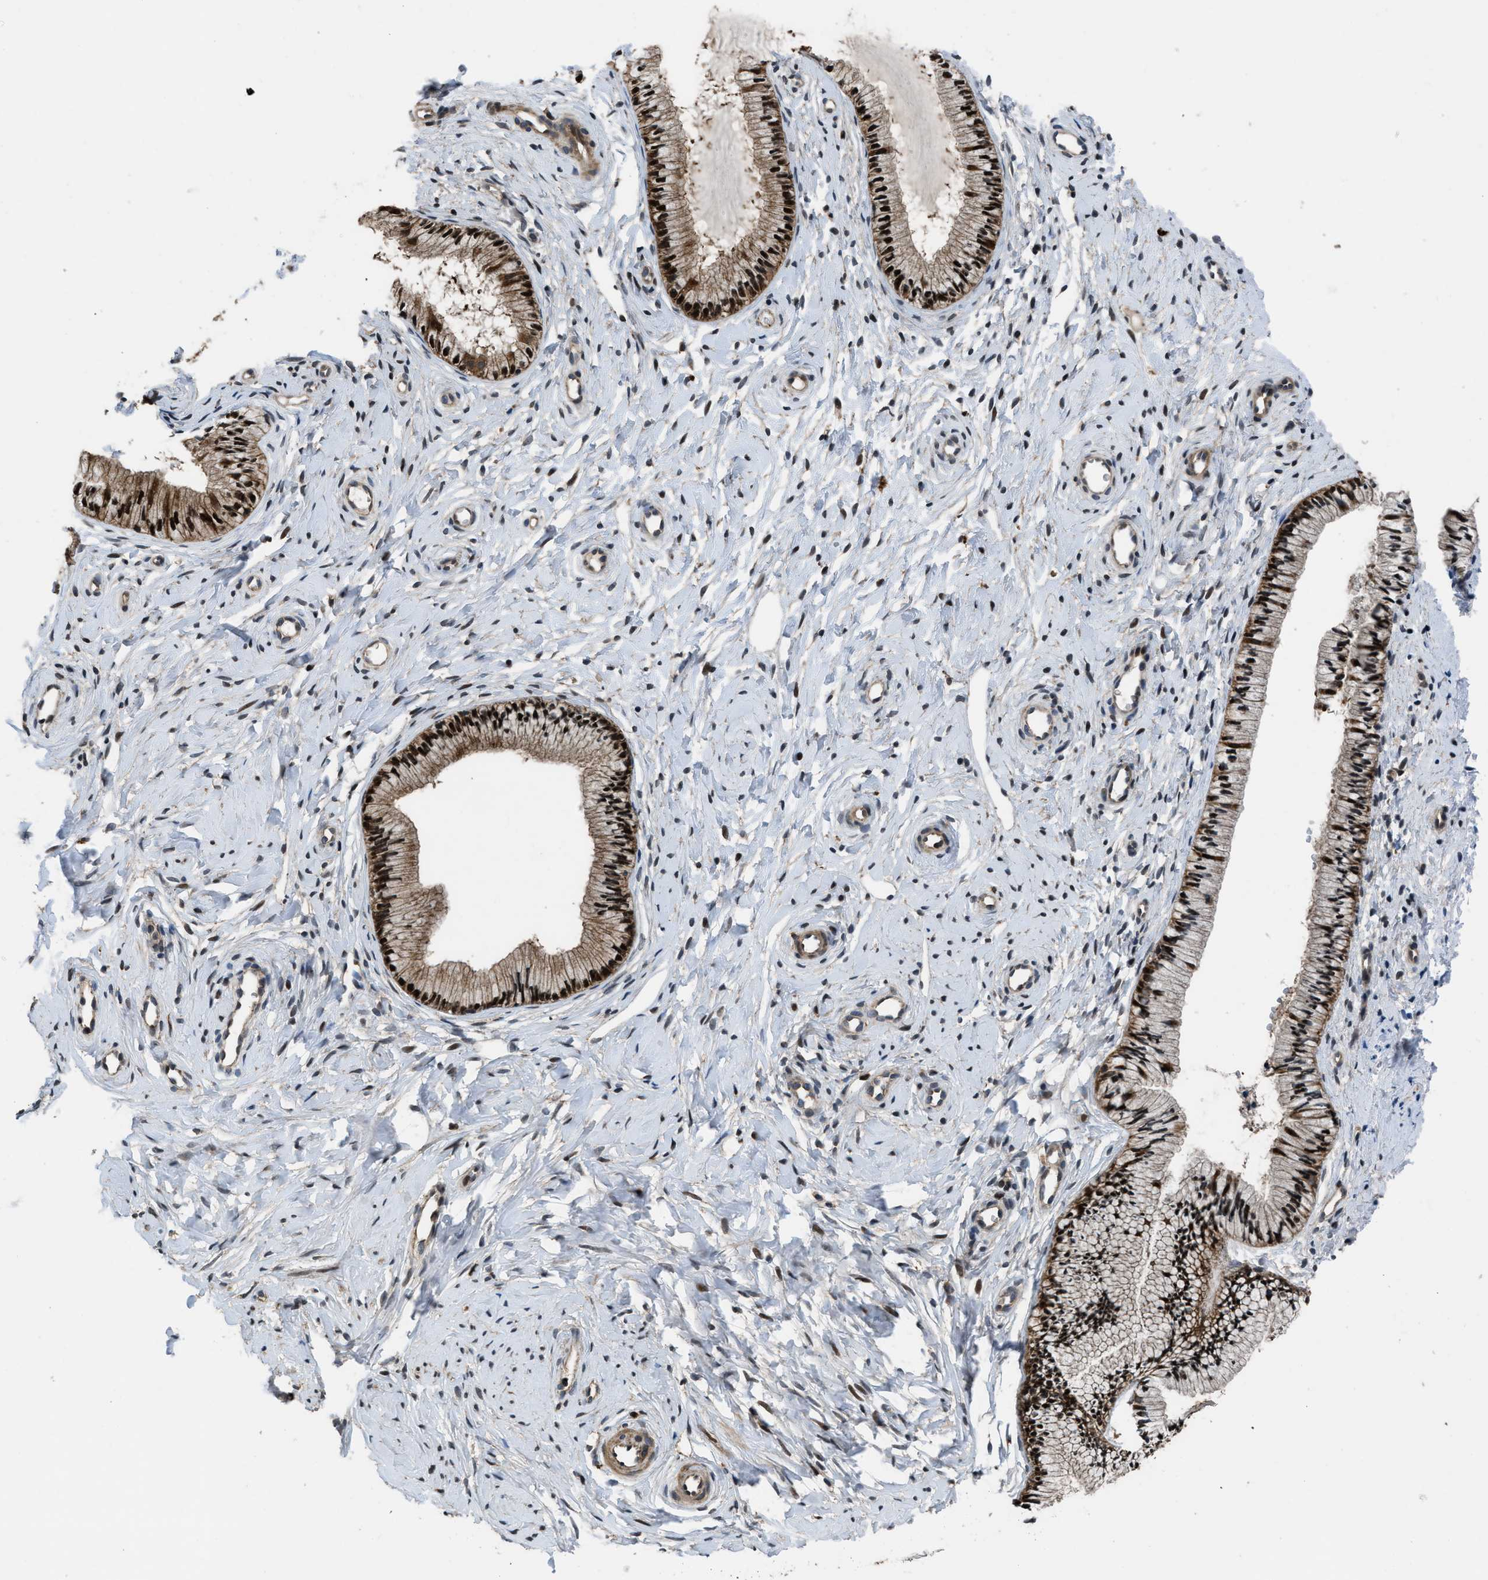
{"staining": {"intensity": "strong", "quantity": ">75%", "location": "cytoplasmic/membranous,nuclear"}, "tissue": "cervix", "cell_type": "Glandular cells", "image_type": "normal", "snomed": [{"axis": "morphology", "description": "Normal tissue, NOS"}, {"axis": "topography", "description": "Cervix"}], "caption": "Unremarkable cervix shows strong cytoplasmic/membranous,nuclear expression in about >75% of glandular cells, visualized by immunohistochemistry. Ihc stains the protein in brown and the nuclei are stained blue.", "gene": "CTBS", "patient": {"sex": "female", "age": 46}}